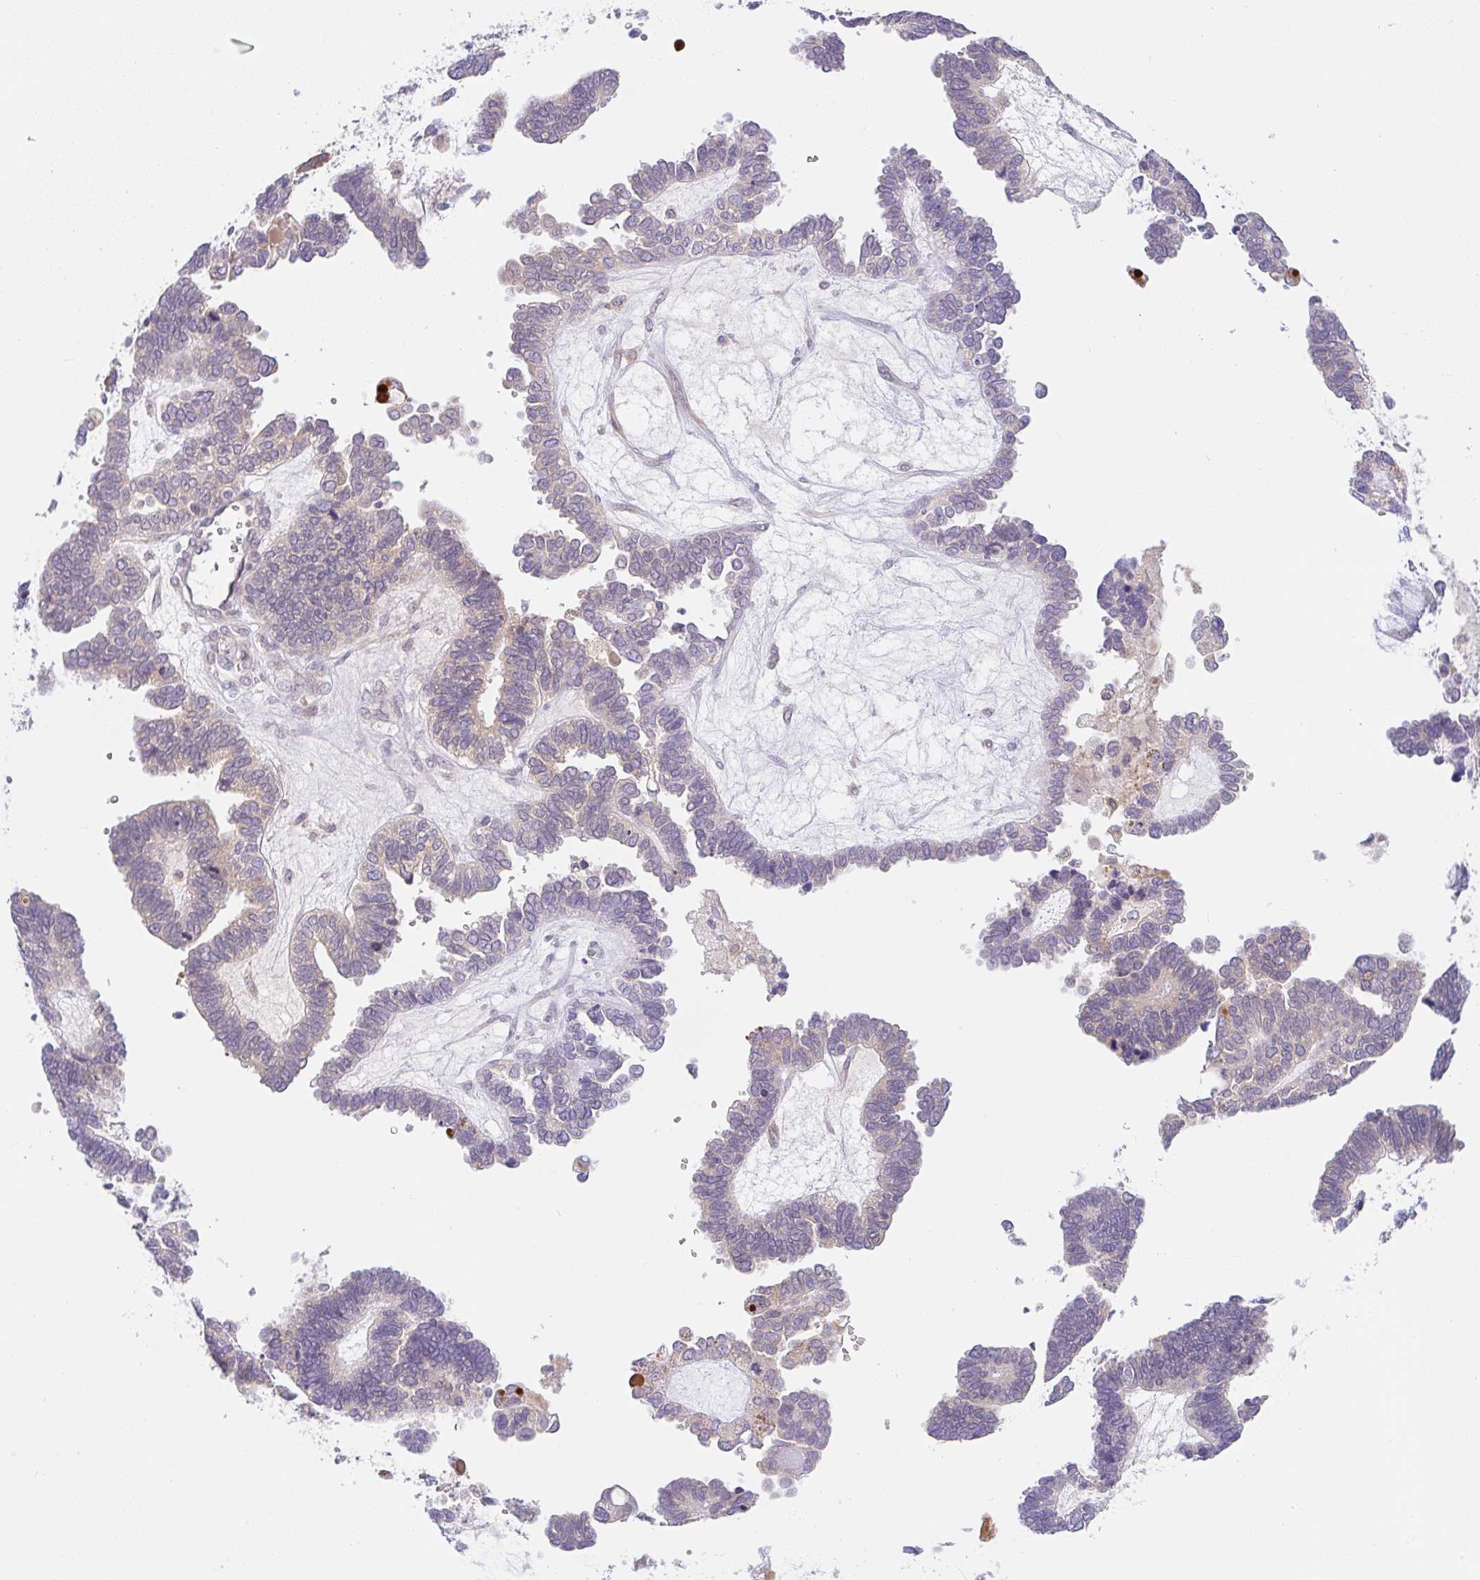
{"staining": {"intensity": "weak", "quantity": "<25%", "location": "cytoplasmic/membranous"}, "tissue": "ovarian cancer", "cell_type": "Tumor cells", "image_type": "cancer", "snomed": [{"axis": "morphology", "description": "Cystadenocarcinoma, serous, NOS"}, {"axis": "topography", "description": "Ovary"}], "caption": "A high-resolution image shows IHC staining of serous cystadenocarcinoma (ovarian), which reveals no significant expression in tumor cells. (Brightfield microscopy of DAB immunohistochemistry (IHC) at high magnification).", "gene": "DERL2", "patient": {"sex": "female", "age": 51}}